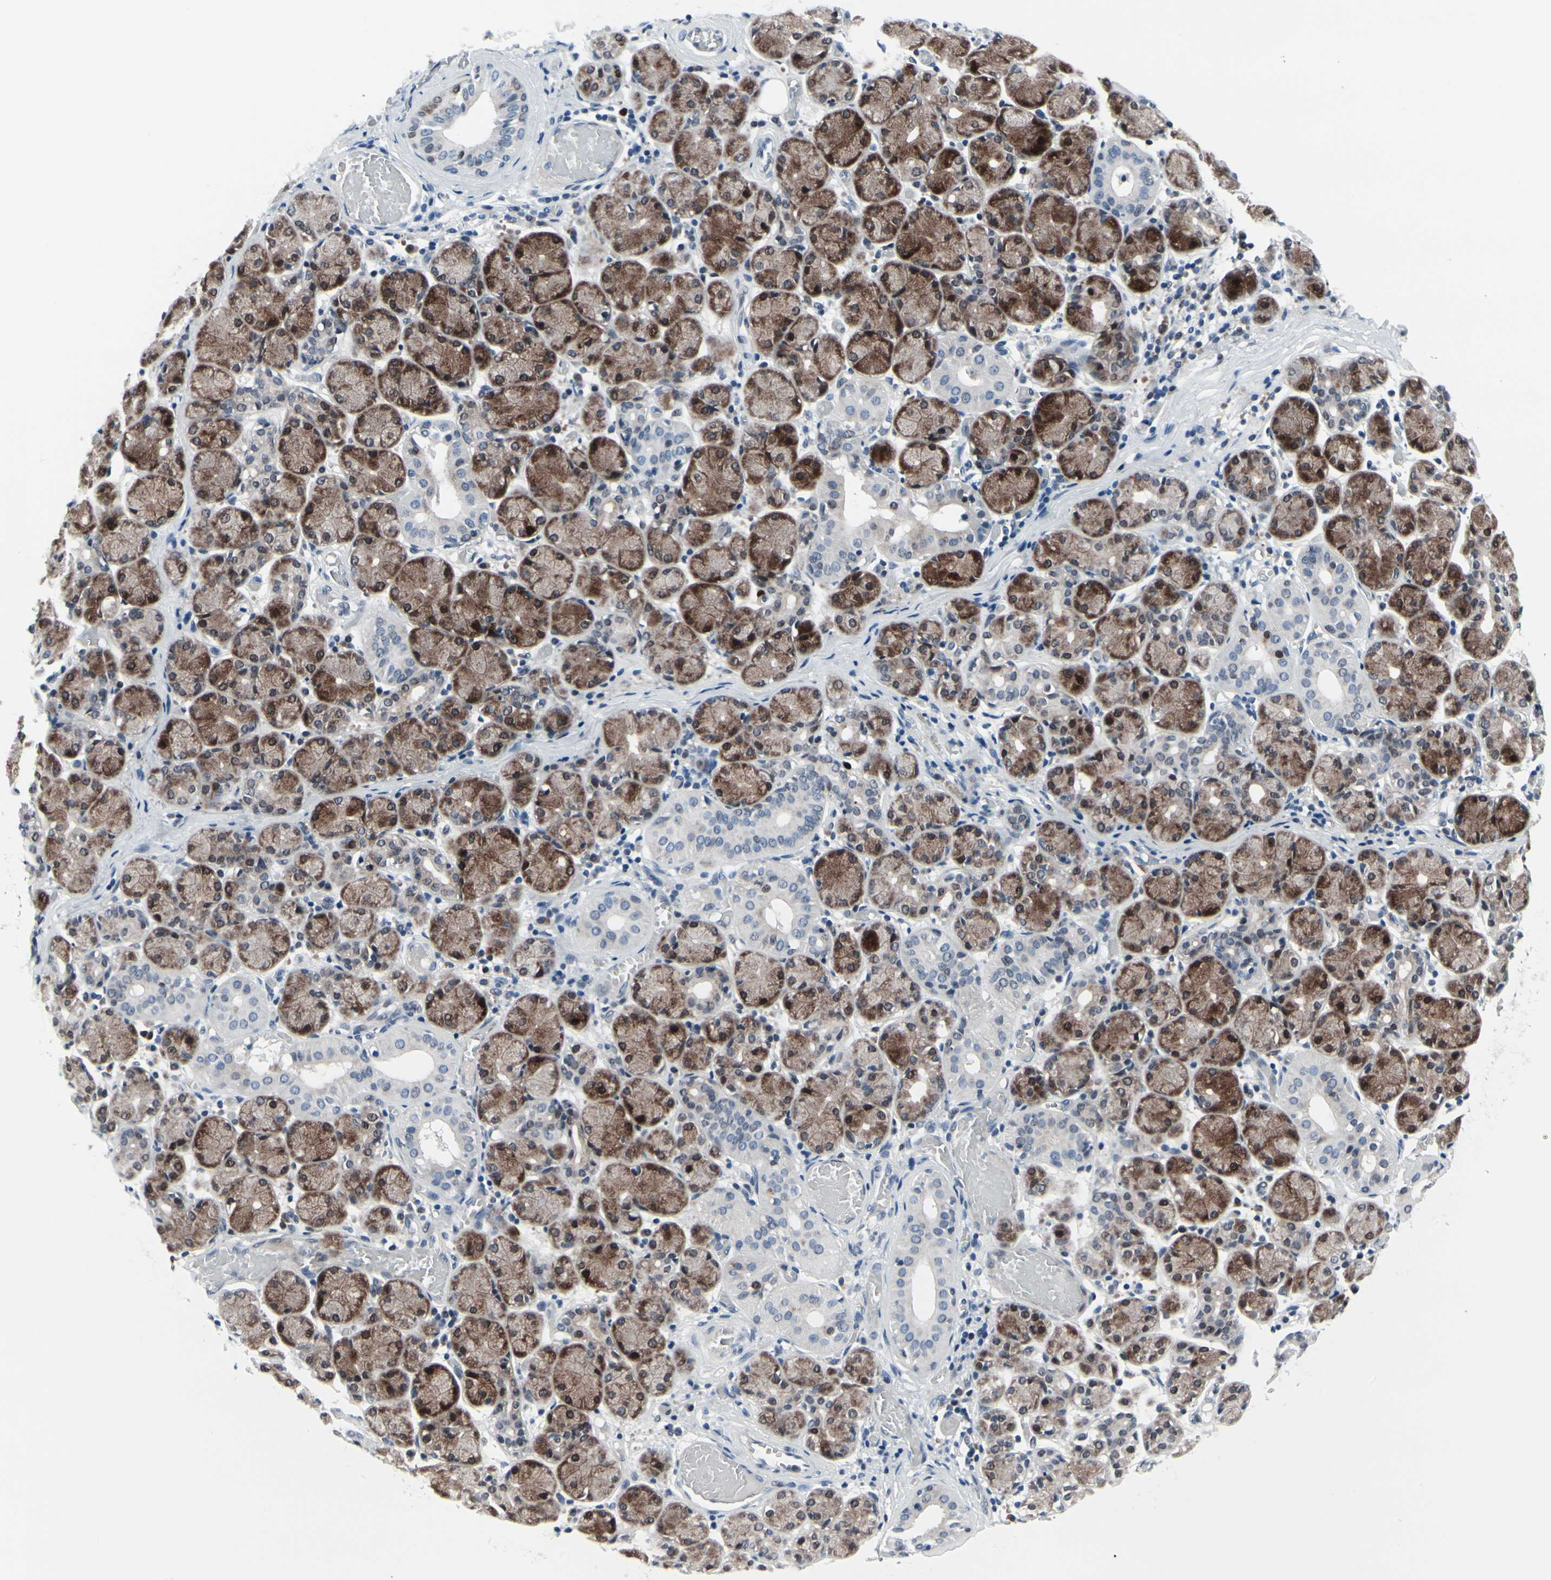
{"staining": {"intensity": "moderate", "quantity": "25%-75%", "location": "cytoplasmic/membranous"}, "tissue": "salivary gland", "cell_type": "Glandular cells", "image_type": "normal", "snomed": [{"axis": "morphology", "description": "Normal tissue, NOS"}, {"axis": "topography", "description": "Salivary gland"}], "caption": "Moderate cytoplasmic/membranous staining for a protein is seen in about 25%-75% of glandular cells of benign salivary gland using immunohistochemistry.", "gene": "TXN", "patient": {"sex": "female", "age": 24}}